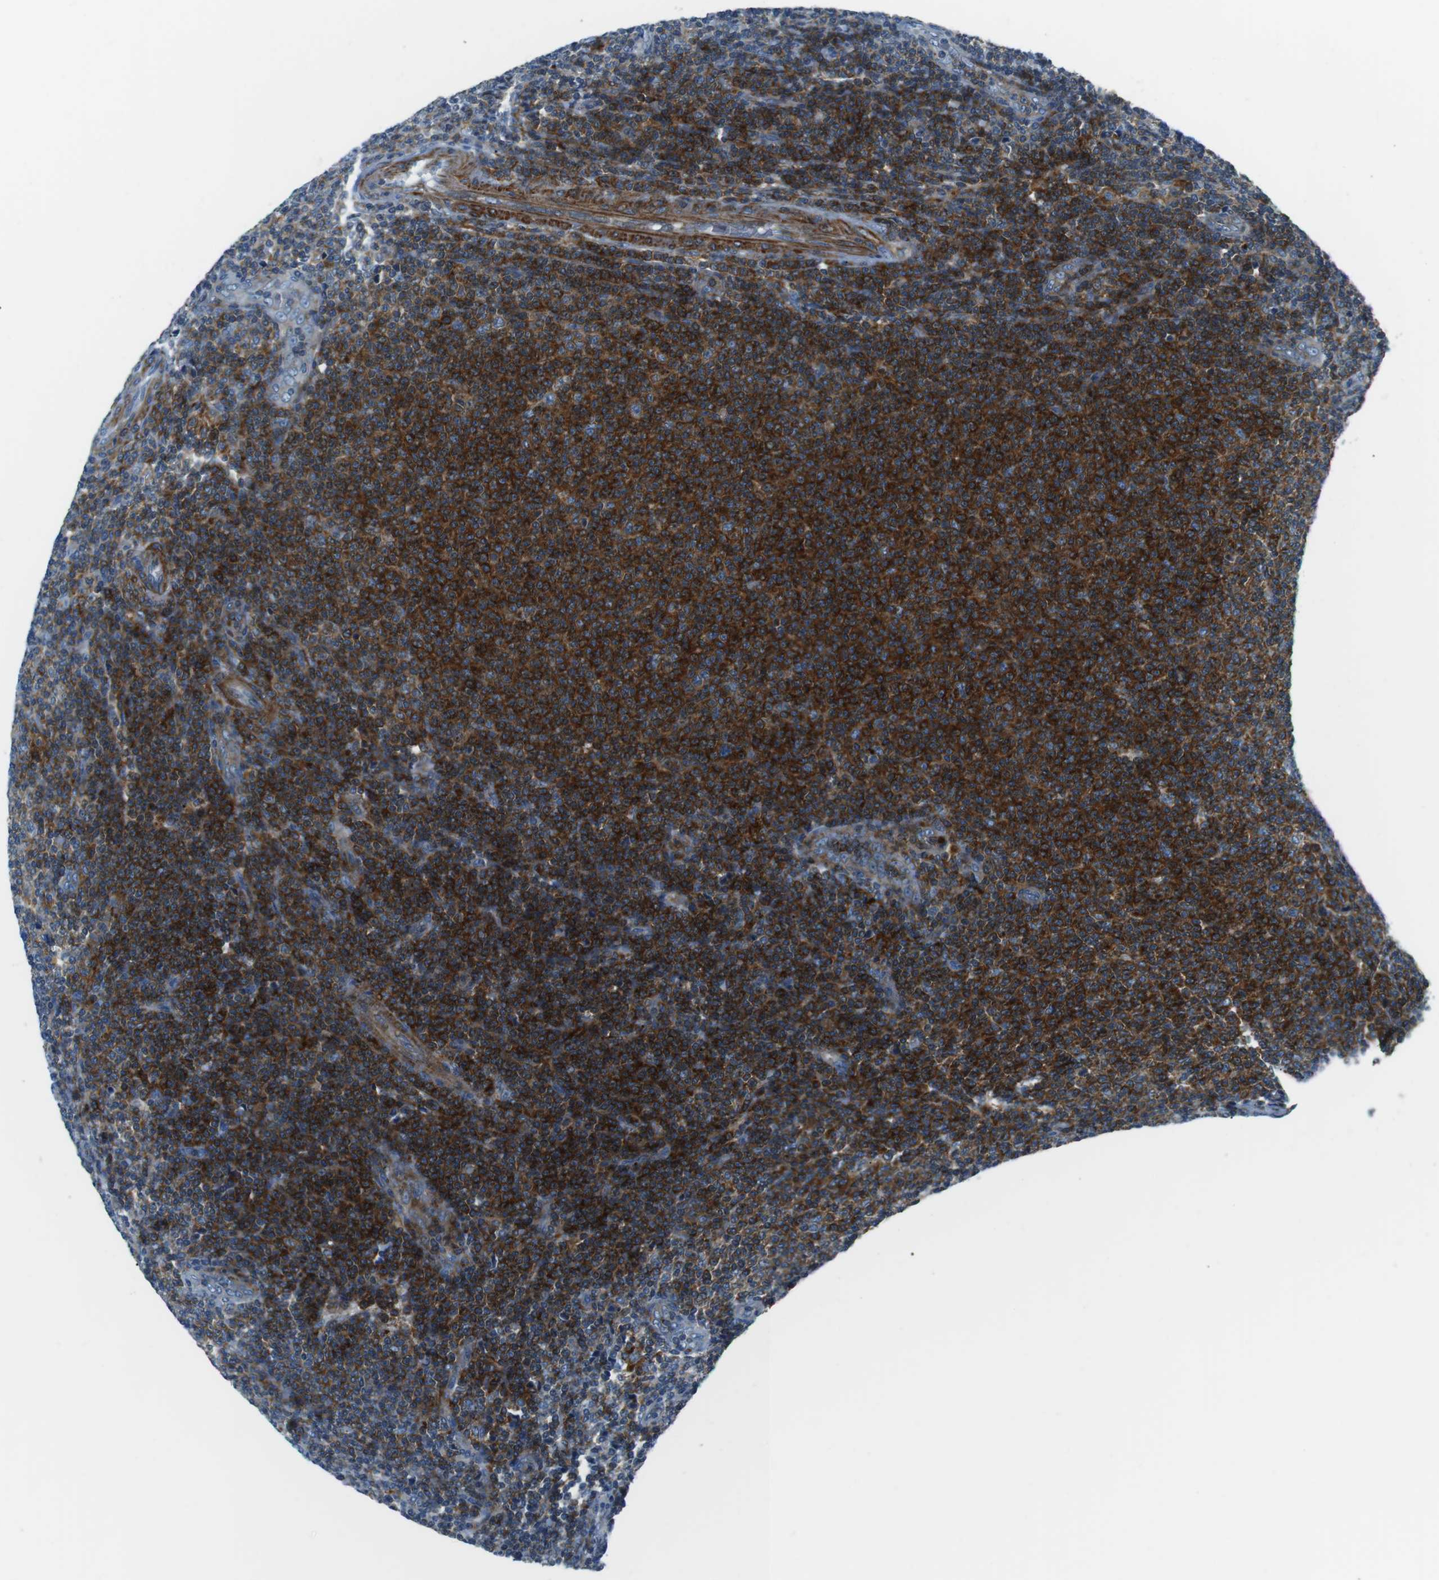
{"staining": {"intensity": "strong", "quantity": ">75%", "location": "cytoplasmic/membranous"}, "tissue": "lymphoma", "cell_type": "Tumor cells", "image_type": "cancer", "snomed": [{"axis": "morphology", "description": "Malignant lymphoma, non-Hodgkin's type, Low grade"}, {"axis": "topography", "description": "Lymph node"}], "caption": "Protein expression analysis of lymphoma reveals strong cytoplasmic/membranous expression in approximately >75% of tumor cells.", "gene": "ARVCF", "patient": {"sex": "male", "age": 66}}